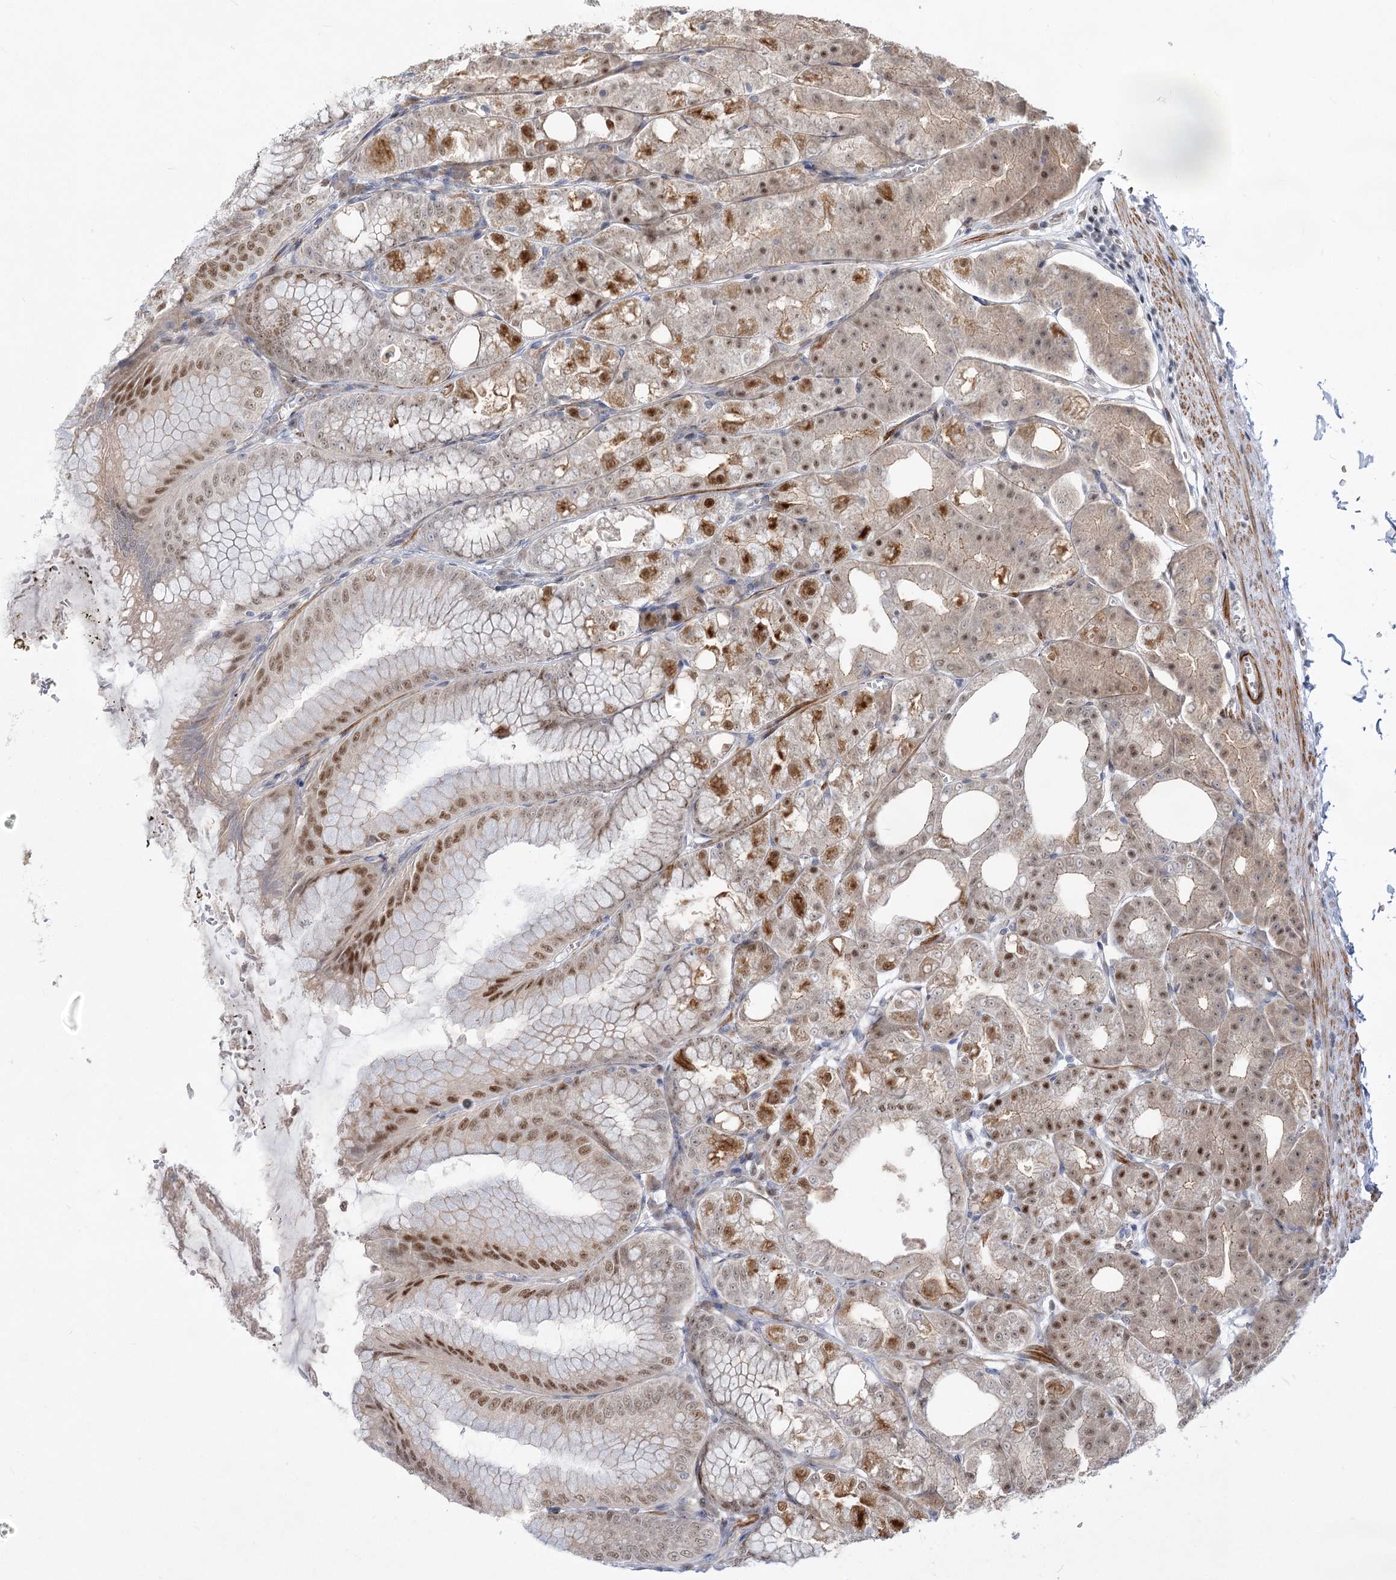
{"staining": {"intensity": "strong", "quantity": "25%-75%", "location": "cytoplasmic/membranous,nuclear"}, "tissue": "stomach", "cell_type": "Glandular cells", "image_type": "normal", "snomed": [{"axis": "morphology", "description": "Normal tissue, NOS"}, {"axis": "topography", "description": "Stomach, lower"}], "caption": "Brown immunohistochemical staining in normal human stomach displays strong cytoplasmic/membranous,nuclear expression in about 25%-75% of glandular cells. (DAB IHC with brightfield microscopy, high magnification).", "gene": "ARSI", "patient": {"sex": "male", "age": 71}}